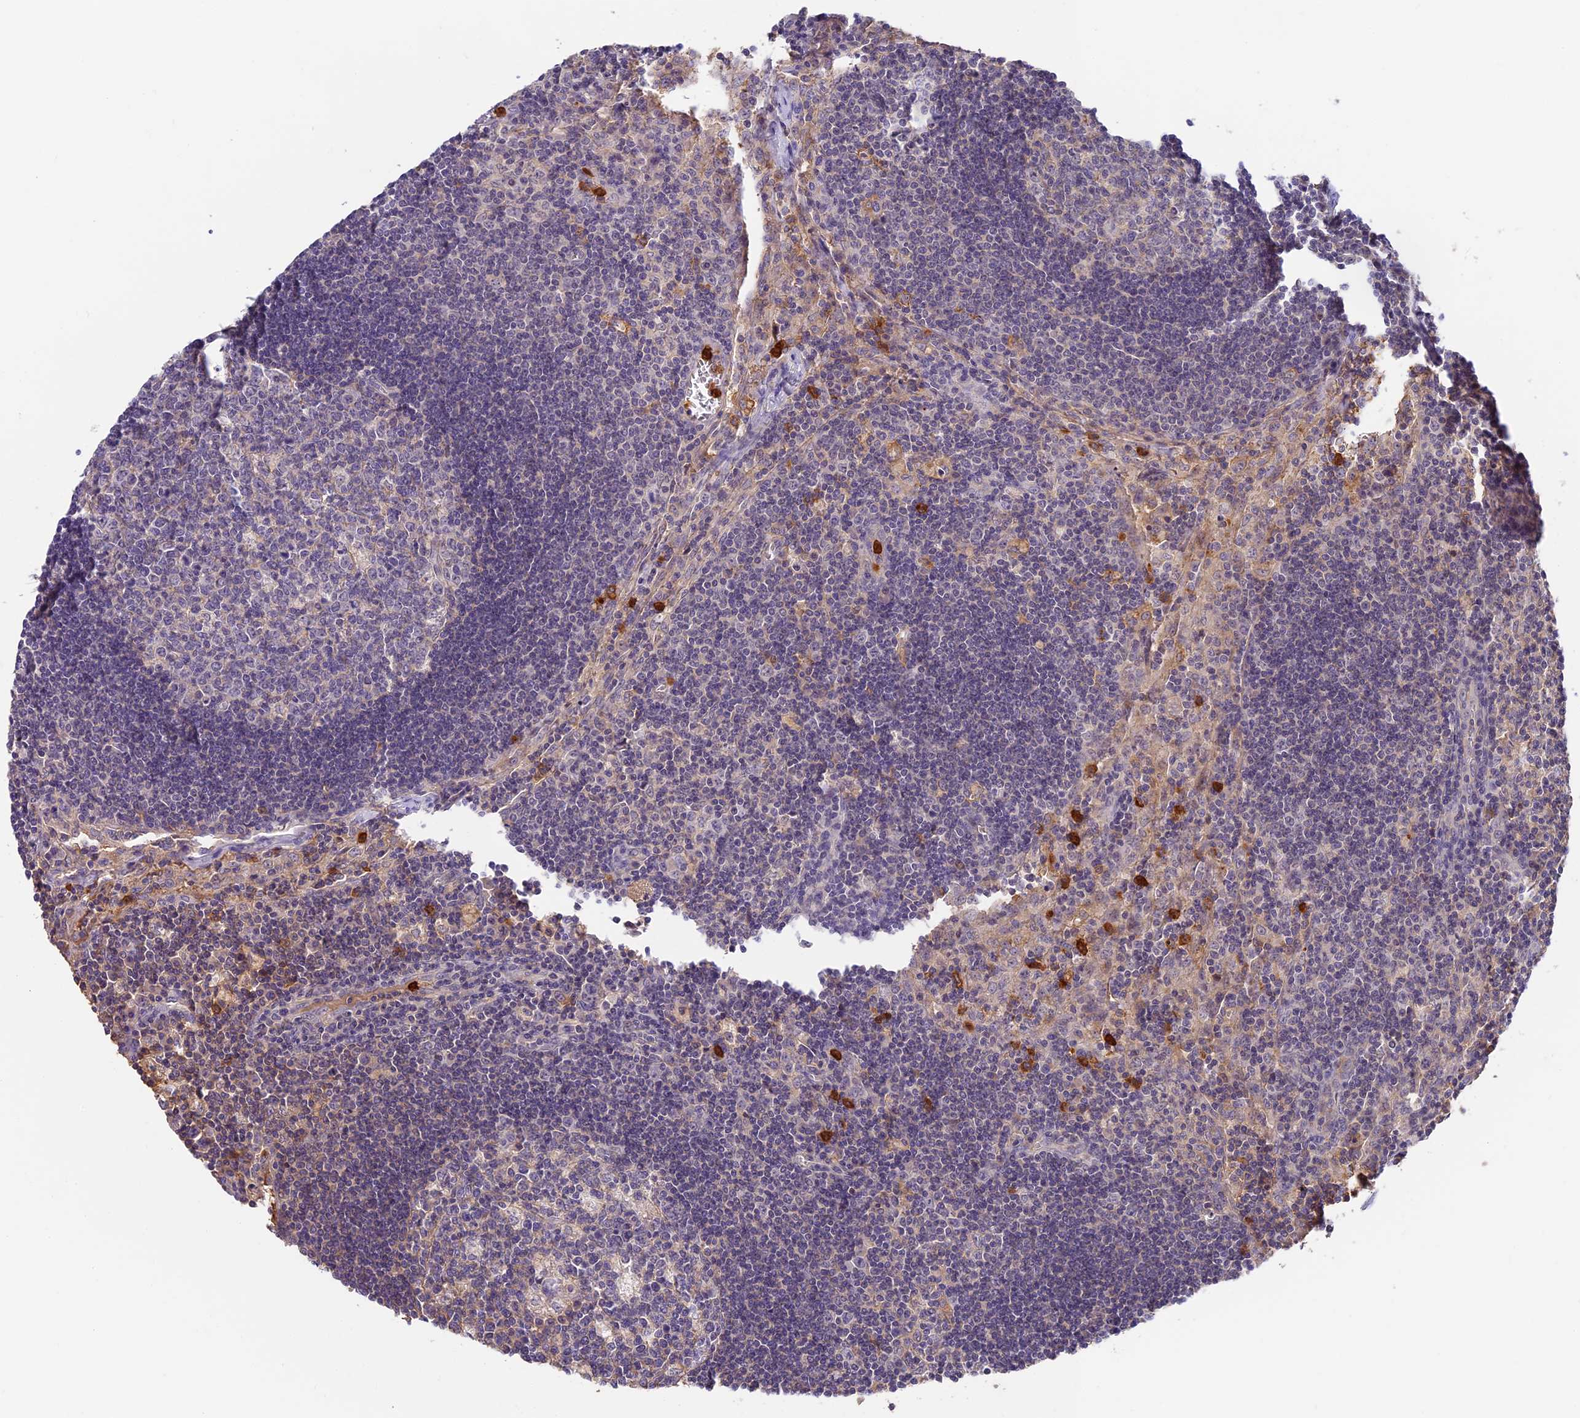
{"staining": {"intensity": "weak", "quantity": "<25%", "location": "cytoplasmic/membranous"}, "tissue": "lymph node", "cell_type": "Germinal center cells", "image_type": "normal", "snomed": [{"axis": "morphology", "description": "Normal tissue, NOS"}, {"axis": "topography", "description": "Lymph node"}], "caption": "Lymph node stained for a protein using IHC demonstrates no expression germinal center cells.", "gene": "ADGRD1", "patient": {"sex": "male", "age": 58}}